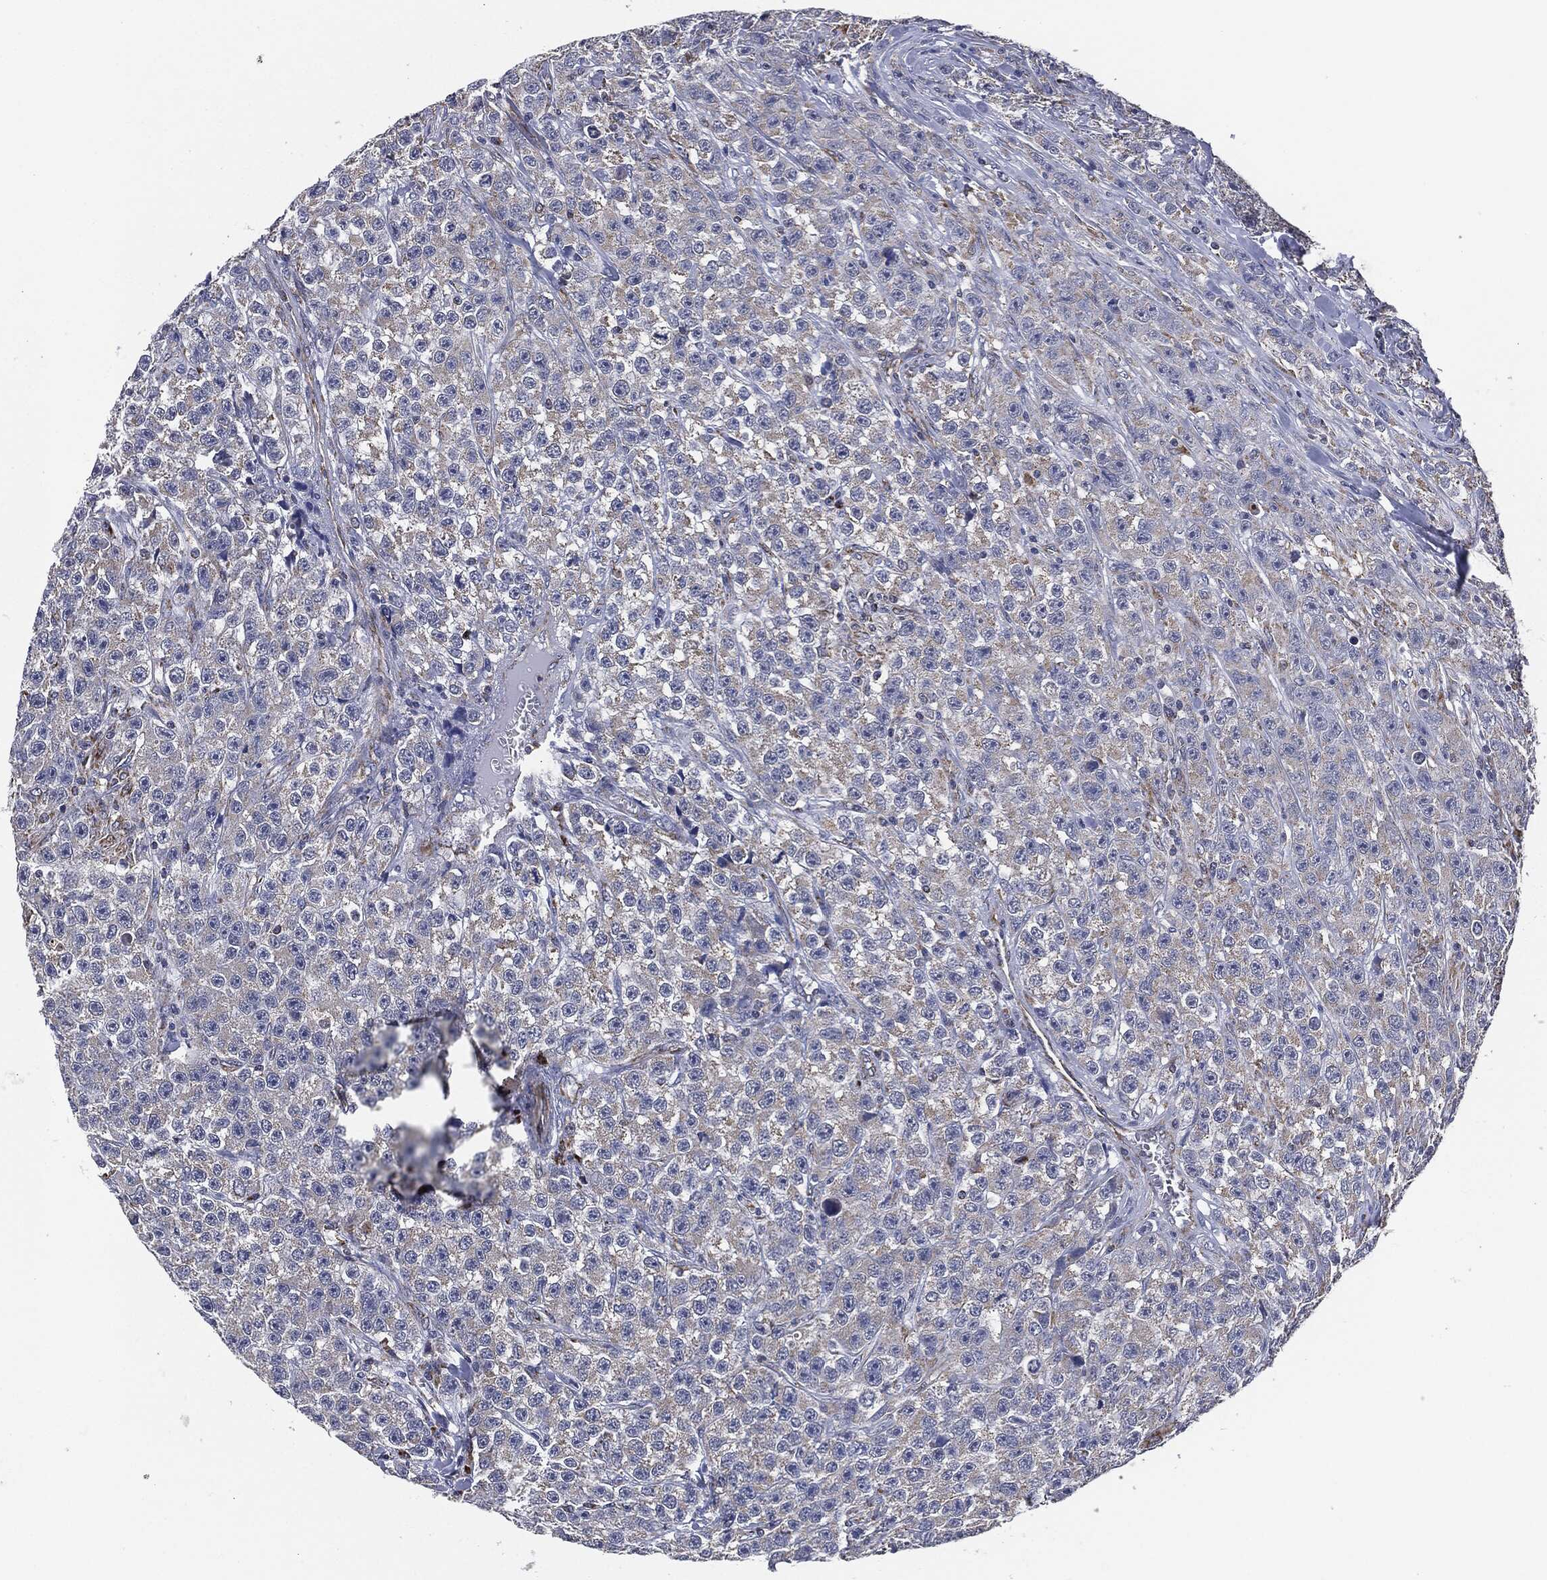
{"staining": {"intensity": "negative", "quantity": "none", "location": "none"}, "tissue": "testis cancer", "cell_type": "Tumor cells", "image_type": "cancer", "snomed": [{"axis": "morphology", "description": "Seminoma, NOS"}, {"axis": "topography", "description": "Testis"}], "caption": "This micrograph is of testis cancer stained with immunohistochemistry (IHC) to label a protein in brown with the nuclei are counter-stained blue. There is no staining in tumor cells. (Immunohistochemistry, brightfield microscopy, high magnification).", "gene": "NDUFV2", "patient": {"sex": "male", "age": 59}}